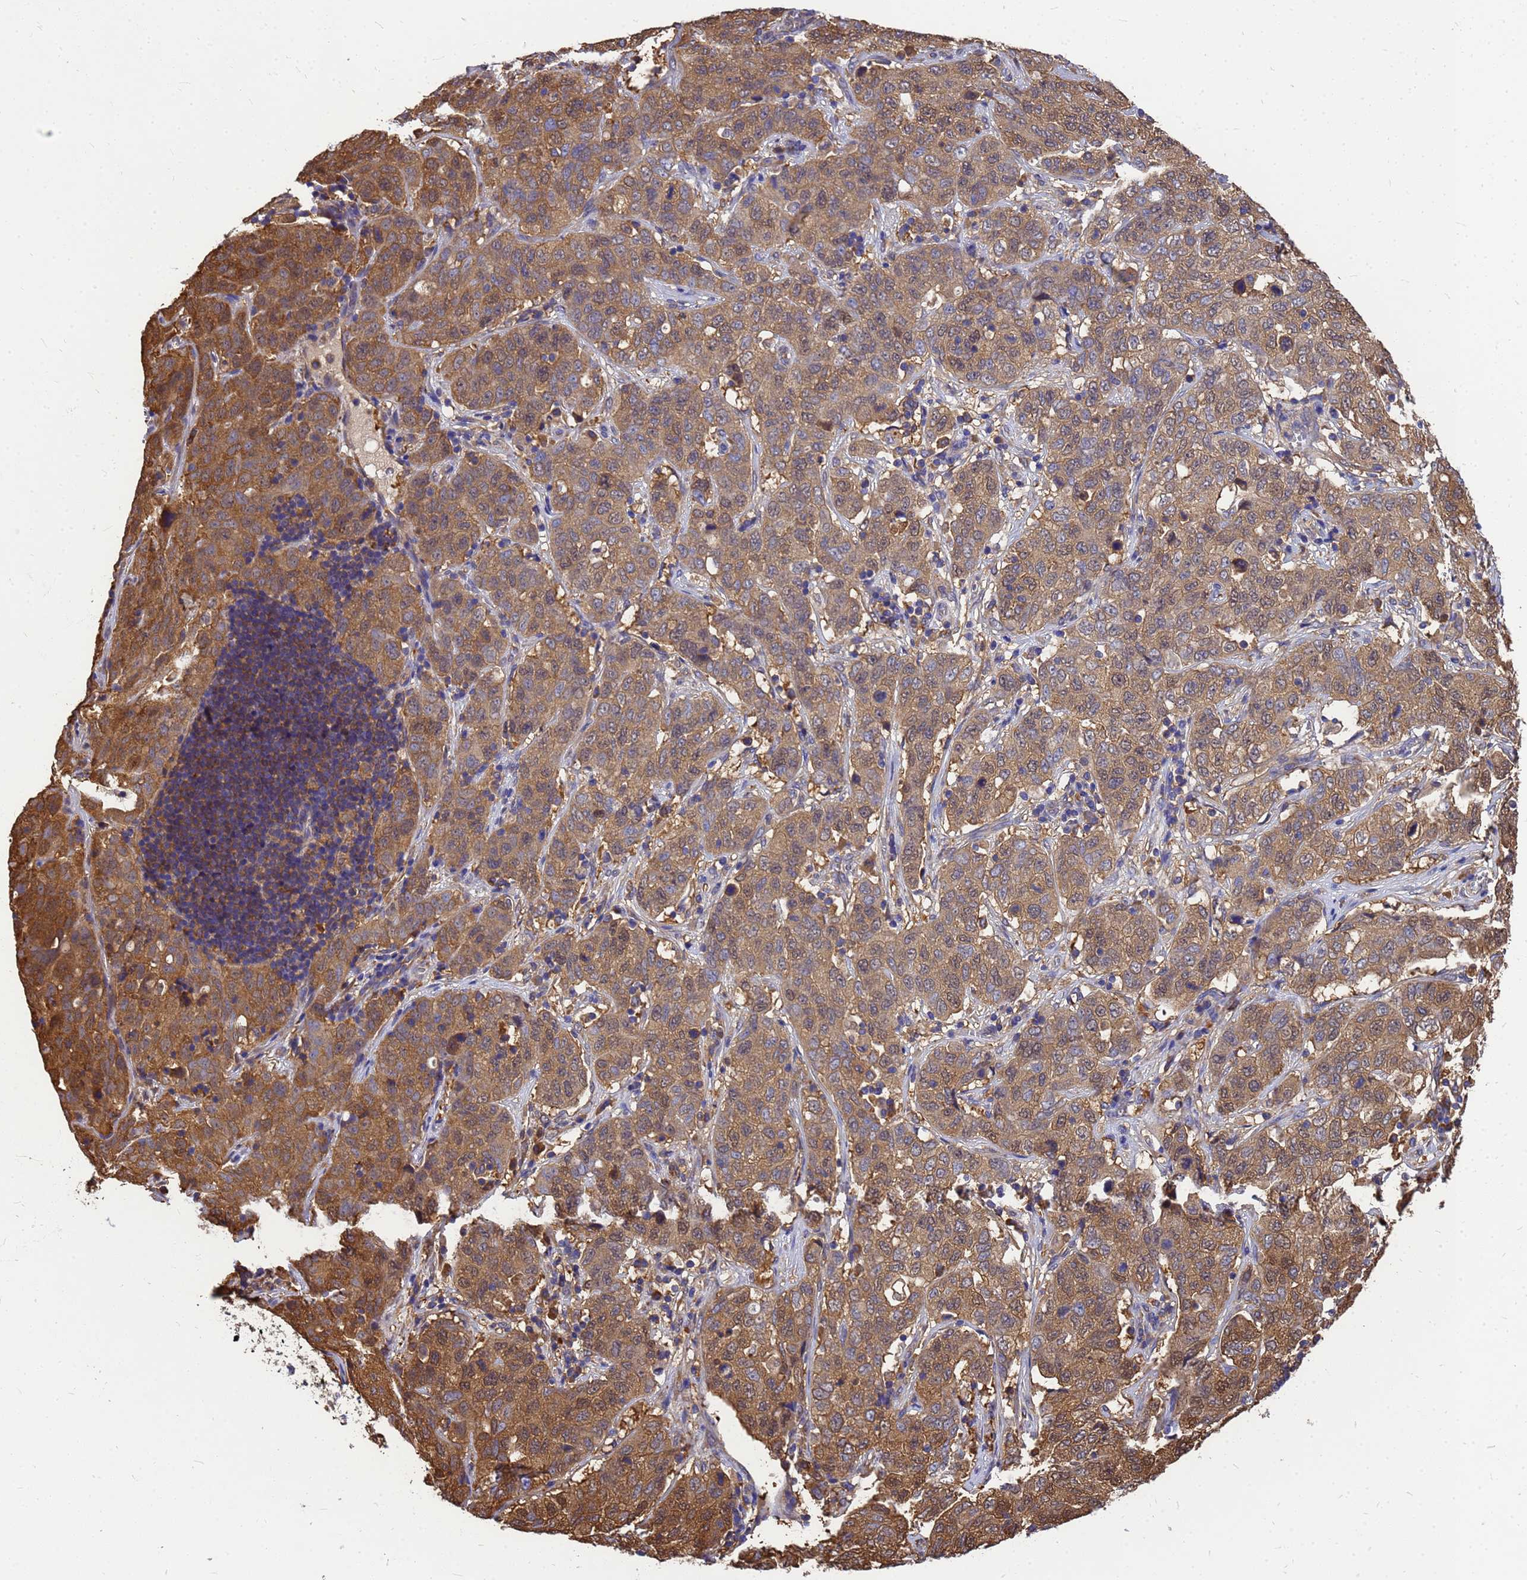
{"staining": {"intensity": "moderate", "quantity": ">75%", "location": "cytoplasmic/membranous"}, "tissue": "stomach cancer", "cell_type": "Tumor cells", "image_type": "cancer", "snomed": [{"axis": "morphology", "description": "Normal tissue, NOS"}, {"axis": "morphology", "description": "Adenocarcinoma, NOS"}, {"axis": "topography", "description": "Lymph node"}, {"axis": "topography", "description": "Stomach"}], "caption": "A histopathology image showing moderate cytoplasmic/membranous positivity in approximately >75% of tumor cells in stomach cancer (adenocarcinoma), as visualized by brown immunohistochemical staining.", "gene": "GID4", "patient": {"sex": "male", "age": 48}}